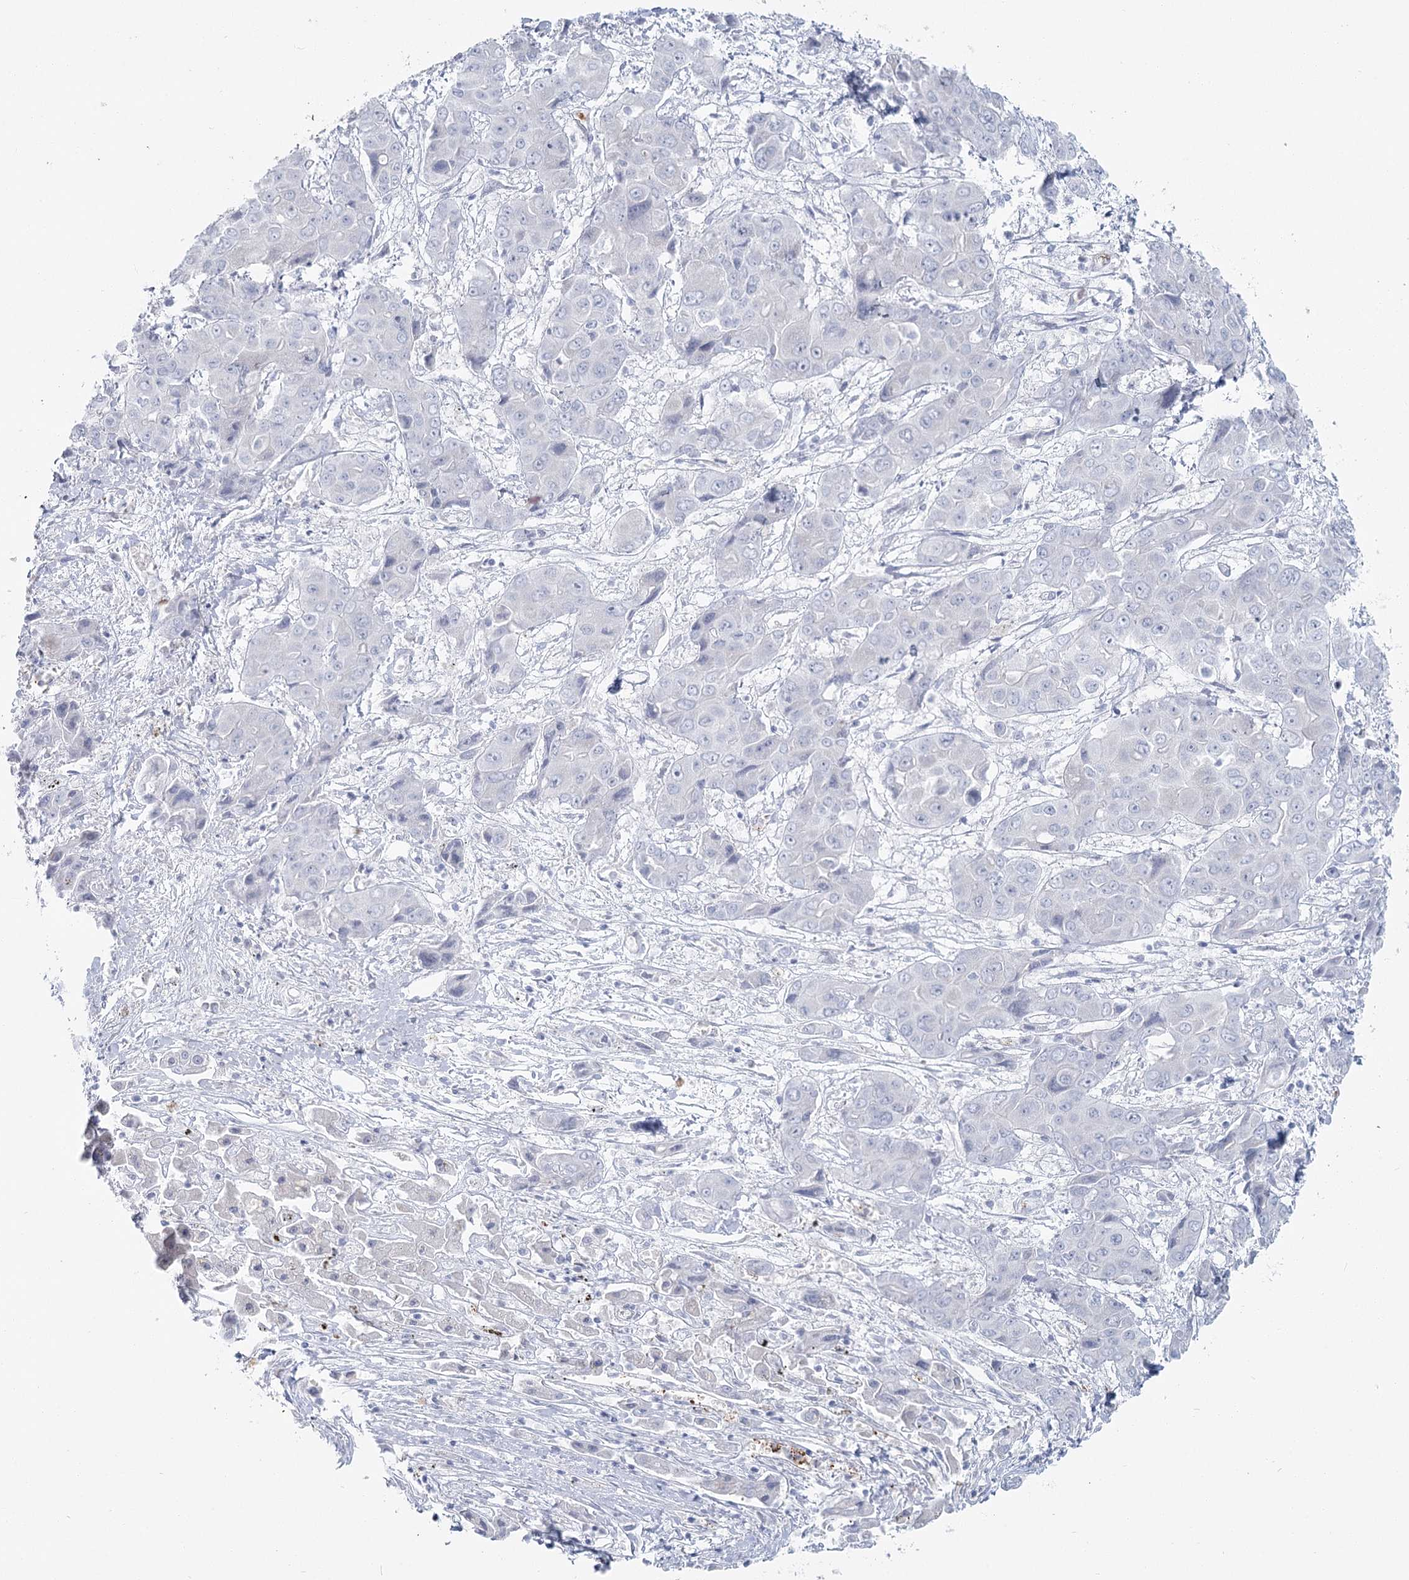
{"staining": {"intensity": "negative", "quantity": "none", "location": "none"}, "tissue": "liver cancer", "cell_type": "Tumor cells", "image_type": "cancer", "snomed": [{"axis": "morphology", "description": "Cholangiocarcinoma"}, {"axis": "topography", "description": "Liver"}], "caption": "A high-resolution photomicrograph shows immunohistochemistry (IHC) staining of cholangiocarcinoma (liver), which exhibits no significant positivity in tumor cells. The staining is performed using DAB (3,3'-diaminobenzidine) brown chromogen with nuclei counter-stained in using hematoxylin.", "gene": "IFIT5", "patient": {"sex": "male", "age": 67}}